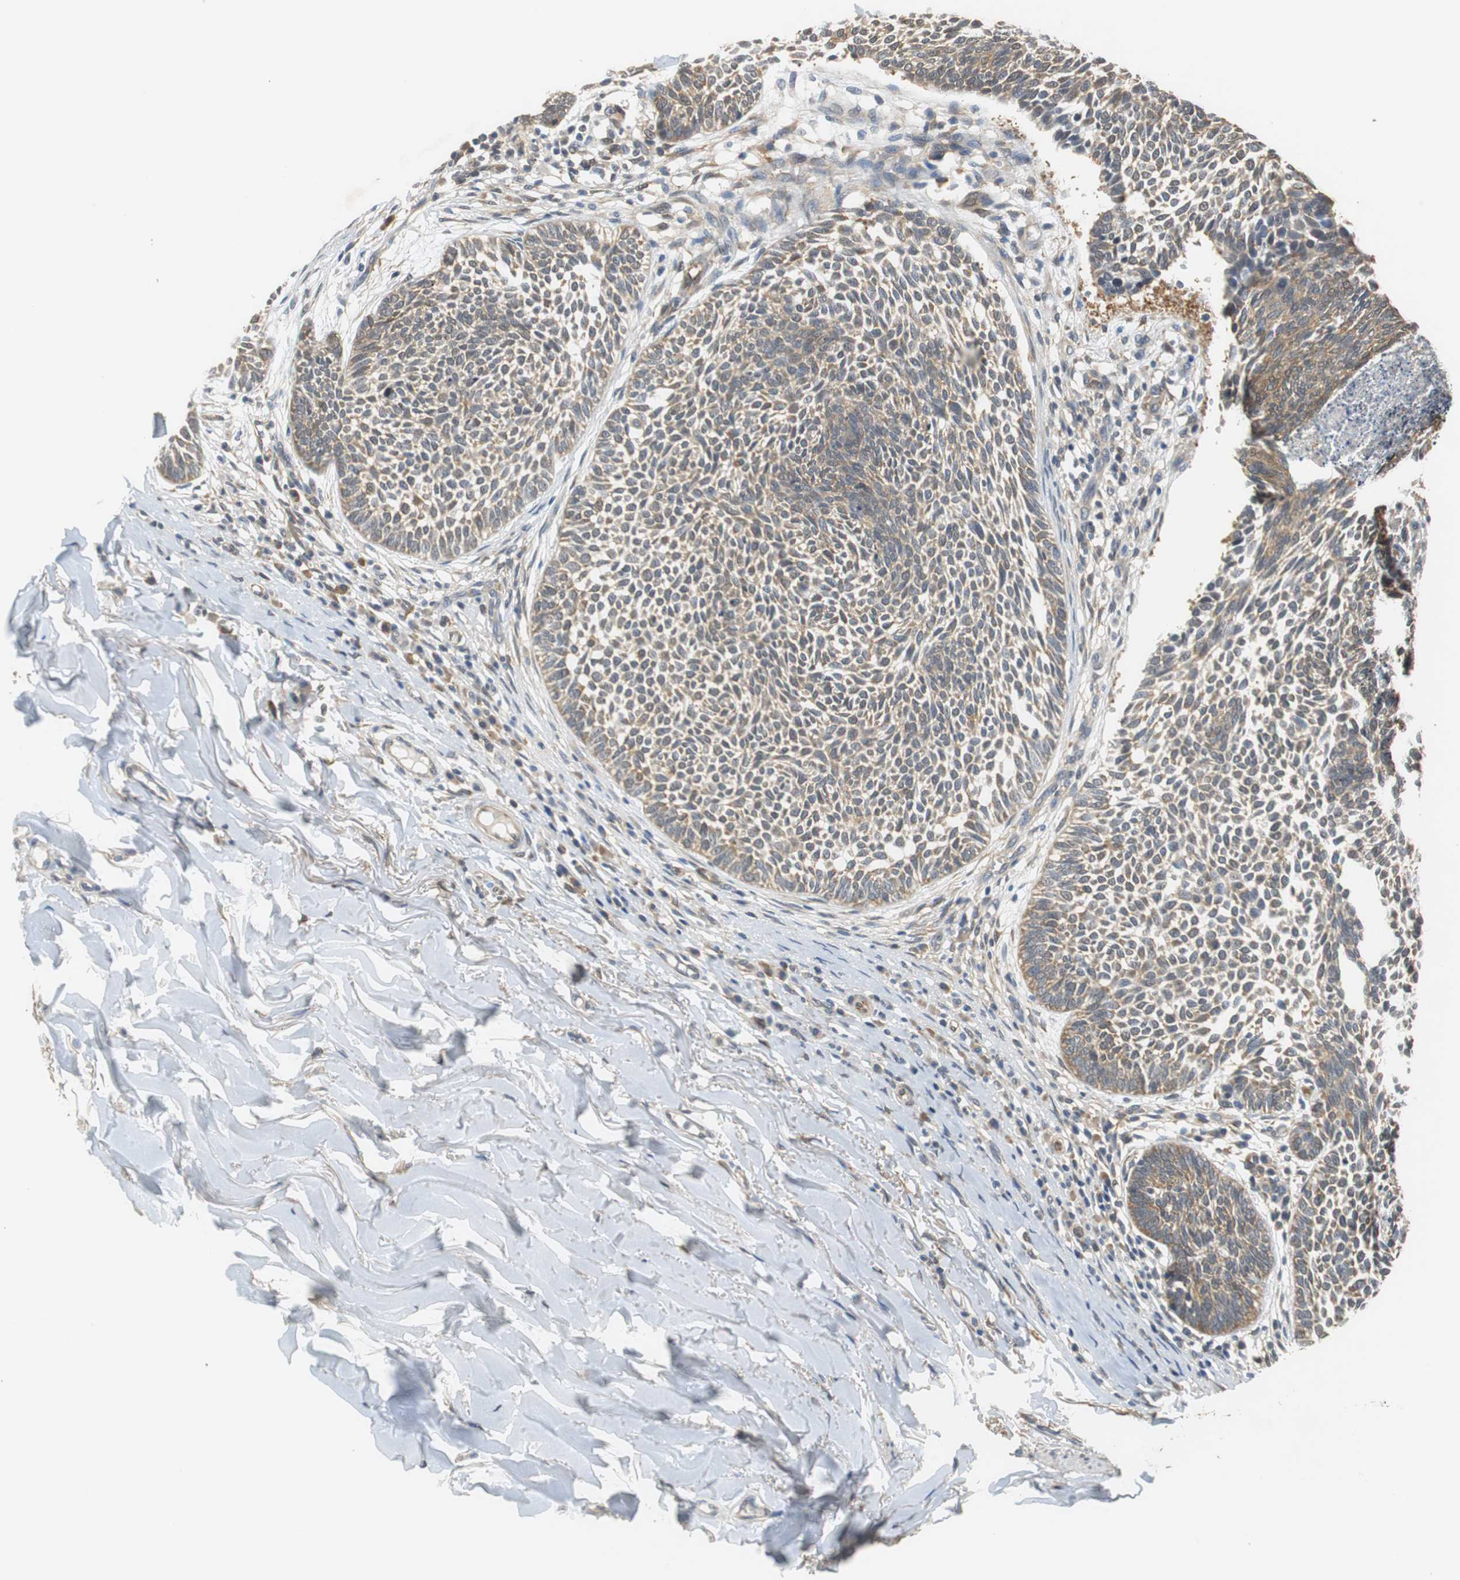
{"staining": {"intensity": "moderate", "quantity": ">75%", "location": "cytoplasmic/membranous"}, "tissue": "skin cancer", "cell_type": "Tumor cells", "image_type": "cancer", "snomed": [{"axis": "morphology", "description": "Normal tissue, NOS"}, {"axis": "morphology", "description": "Basal cell carcinoma"}, {"axis": "topography", "description": "Skin"}], "caption": "IHC of skin cancer demonstrates medium levels of moderate cytoplasmic/membranous positivity in about >75% of tumor cells. The staining is performed using DAB brown chromogen to label protein expression. The nuclei are counter-stained blue using hematoxylin.", "gene": "UBQLN2", "patient": {"sex": "male", "age": 87}}